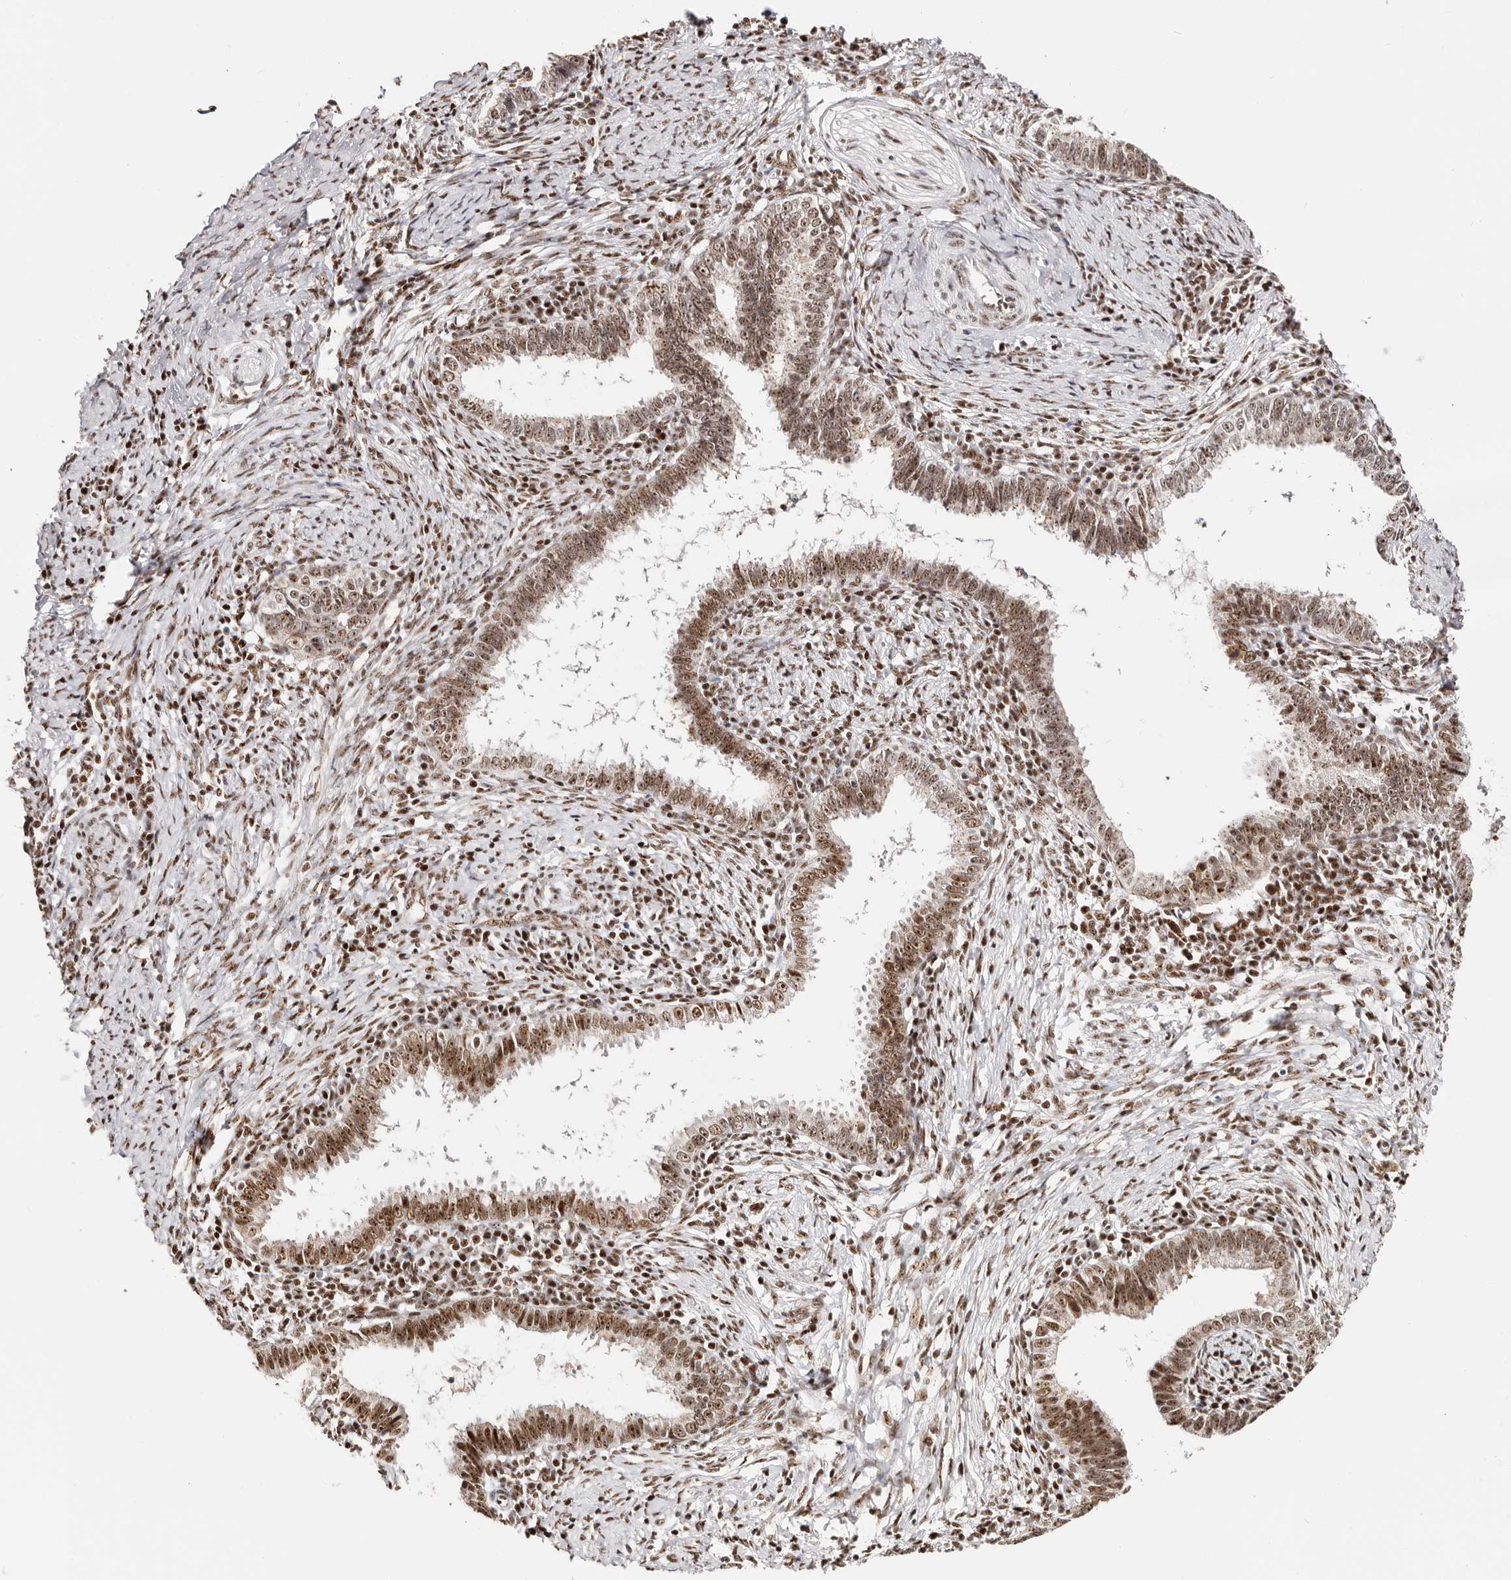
{"staining": {"intensity": "moderate", "quantity": ">75%", "location": "nuclear"}, "tissue": "cervical cancer", "cell_type": "Tumor cells", "image_type": "cancer", "snomed": [{"axis": "morphology", "description": "Adenocarcinoma, NOS"}, {"axis": "topography", "description": "Cervix"}], "caption": "Immunohistochemical staining of human adenocarcinoma (cervical) shows medium levels of moderate nuclear expression in about >75% of tumor cells. The staining was performed using DAB, with brown indicating positive protein expression. Nuclei are stained blue with hematoxylin.", "gene": "IQGAP3", "patient": {"sex": "female", "age": 36}}